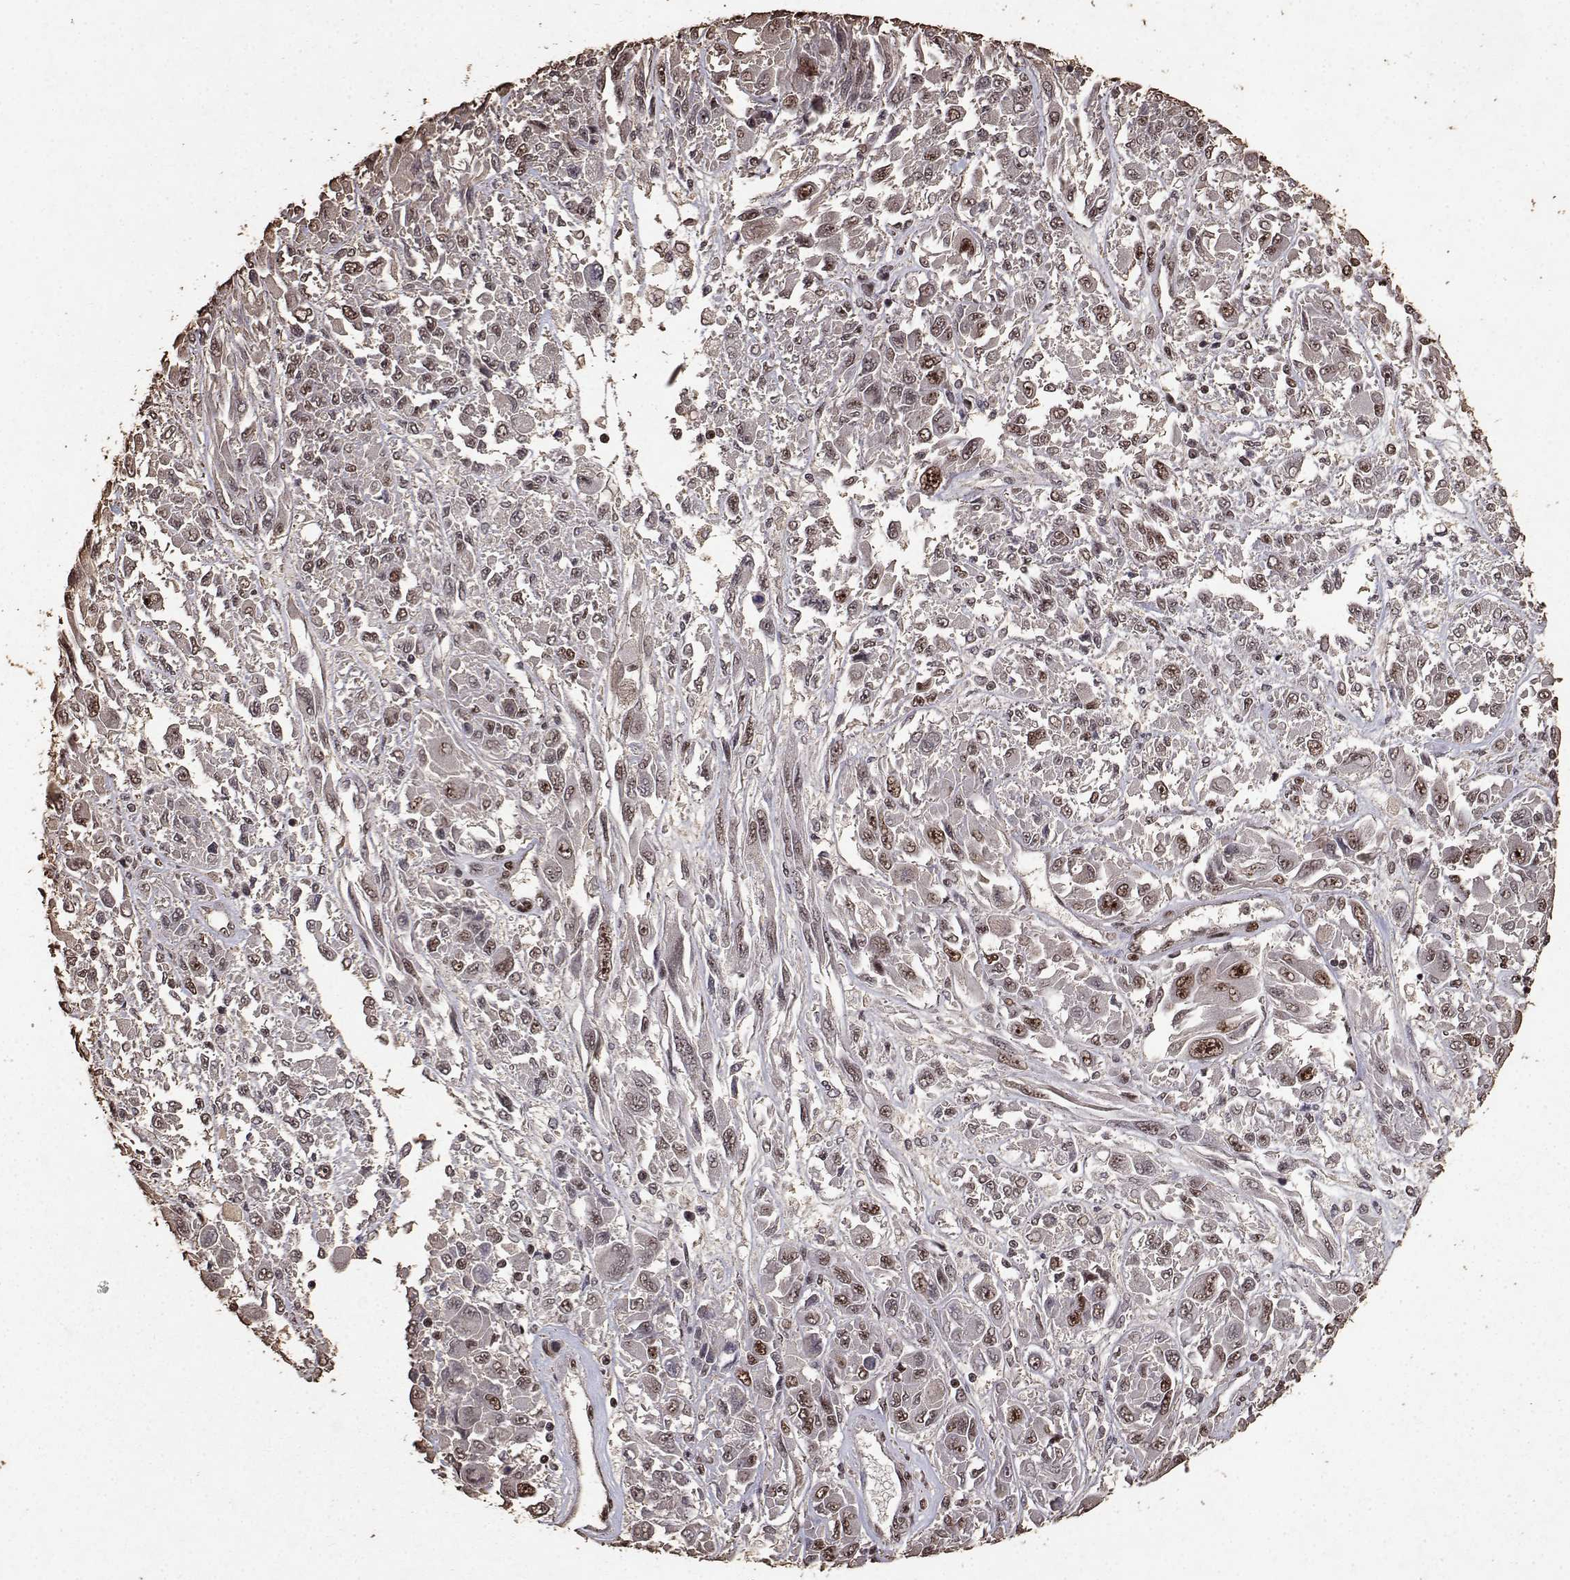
{"staining": {"intensity": "moderate", "quantity": ">75%", "location": "nuclear"}, "tissue": "melanoma", "cell_type": "Tumor cells", "image_type": "cancer", "snomed": [{"axis": "morphology", "description": "Malignant melanoma, NOS"}, {"axis": "topography", "description": "Skin"}], "caption": "This histopathology image shows melanoma stained with immunohistochemistry (IHC) to label a protein in brown. The nuclear of tumor cells show moderate positivity for the protein. Nuclei are counter-stained blue.", "gene": "TOE1", "patient": {"sex": "female", "age": 91}}